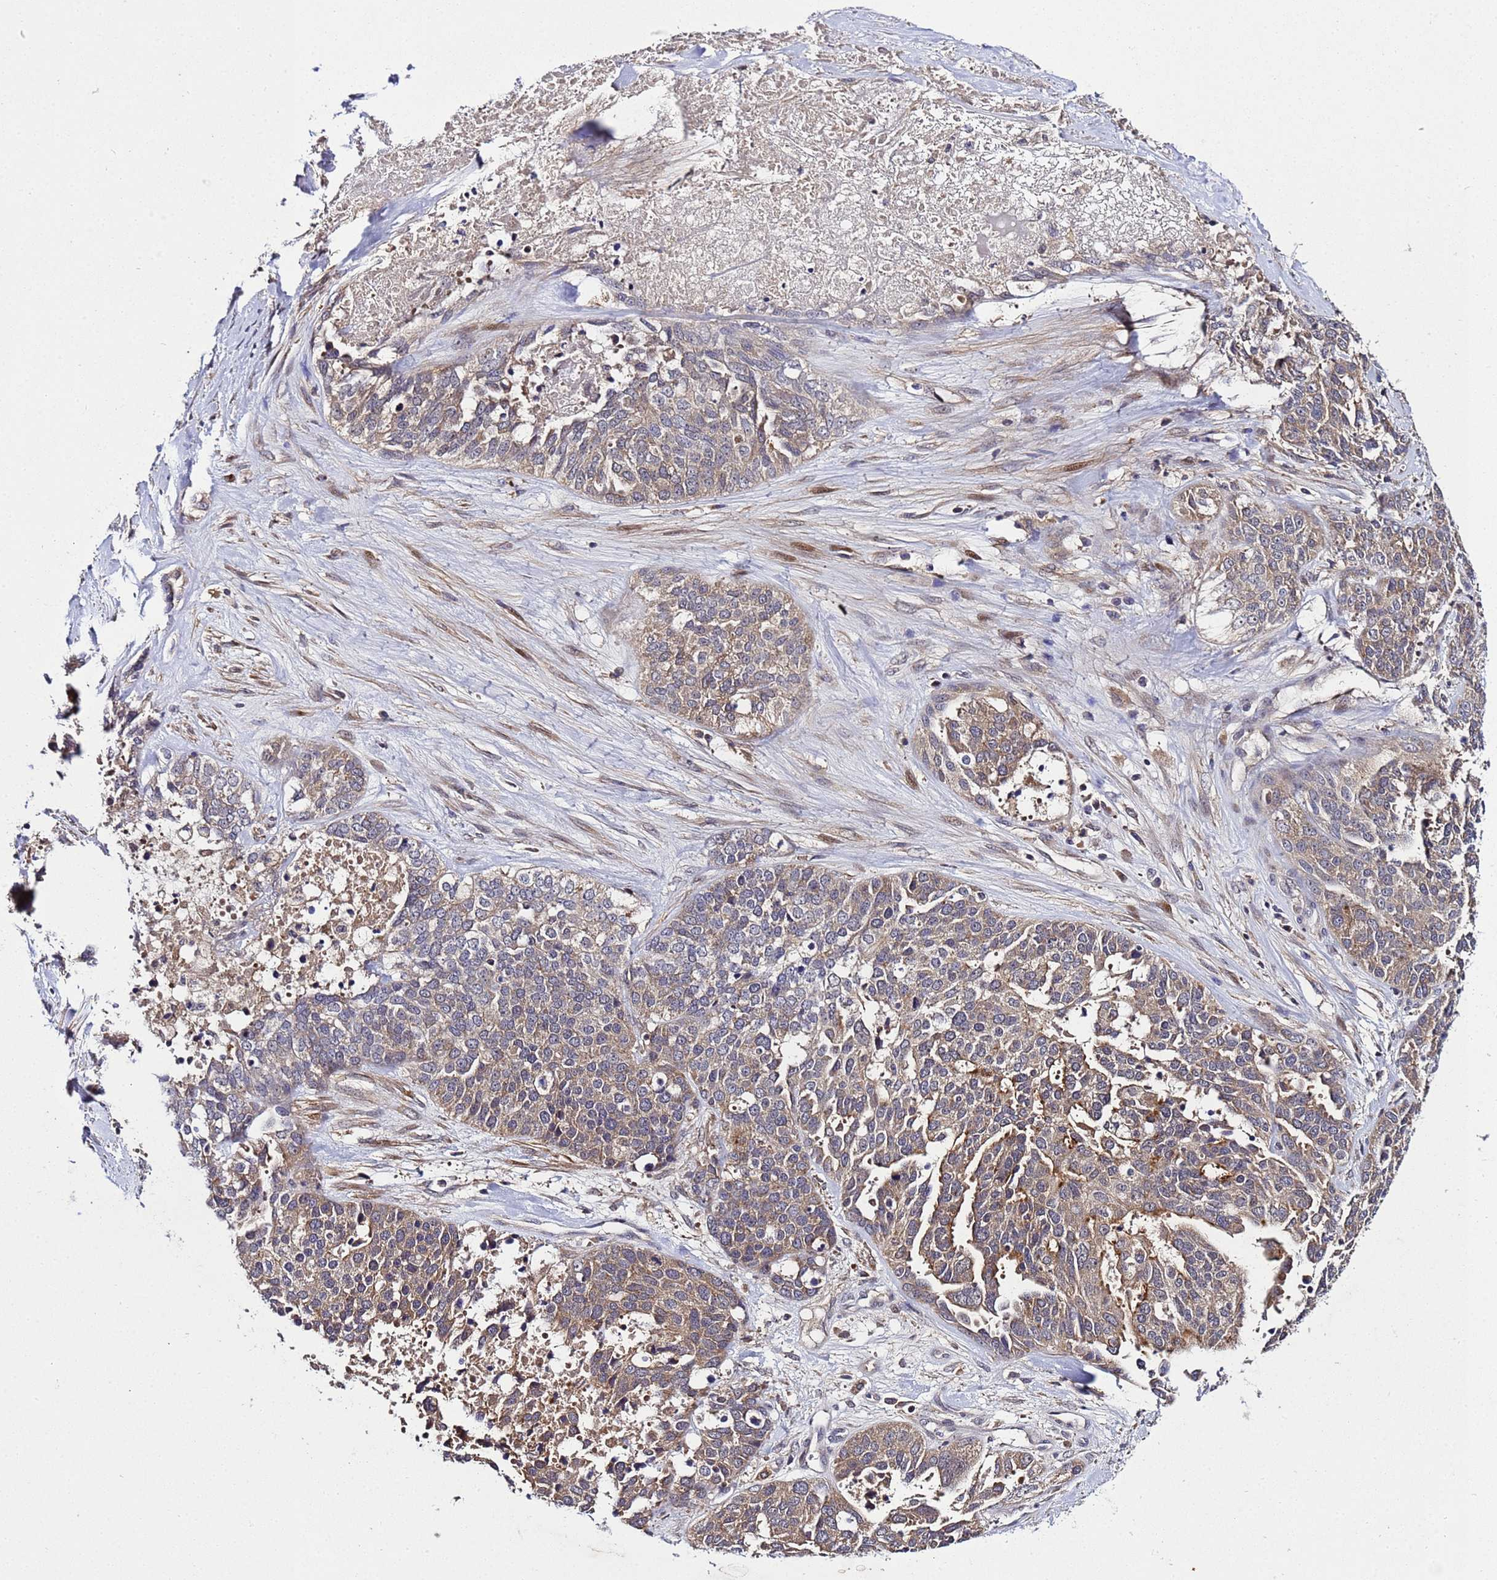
{"staining": {"intensity": "moderate", "quantity": ">75%", "location": "cytoplasmic/membranous"}, "tissue": "ovarian cancer", "cell_type": "Tumor cells", "image_type": "cancer", "snomed": [{"axis": "morphology", "description": "Cystadenocarcinoma, serous, NOS"}, {"axis": "topography", "description": "Ovary"}], "caption": "Ovarian cancer tissue shows moderate cytoplasmic/membranous positivity in approximately >75% of tumor cells", "gene": "PLXDC2", "patient": {"sex": "female", "age": 44}}